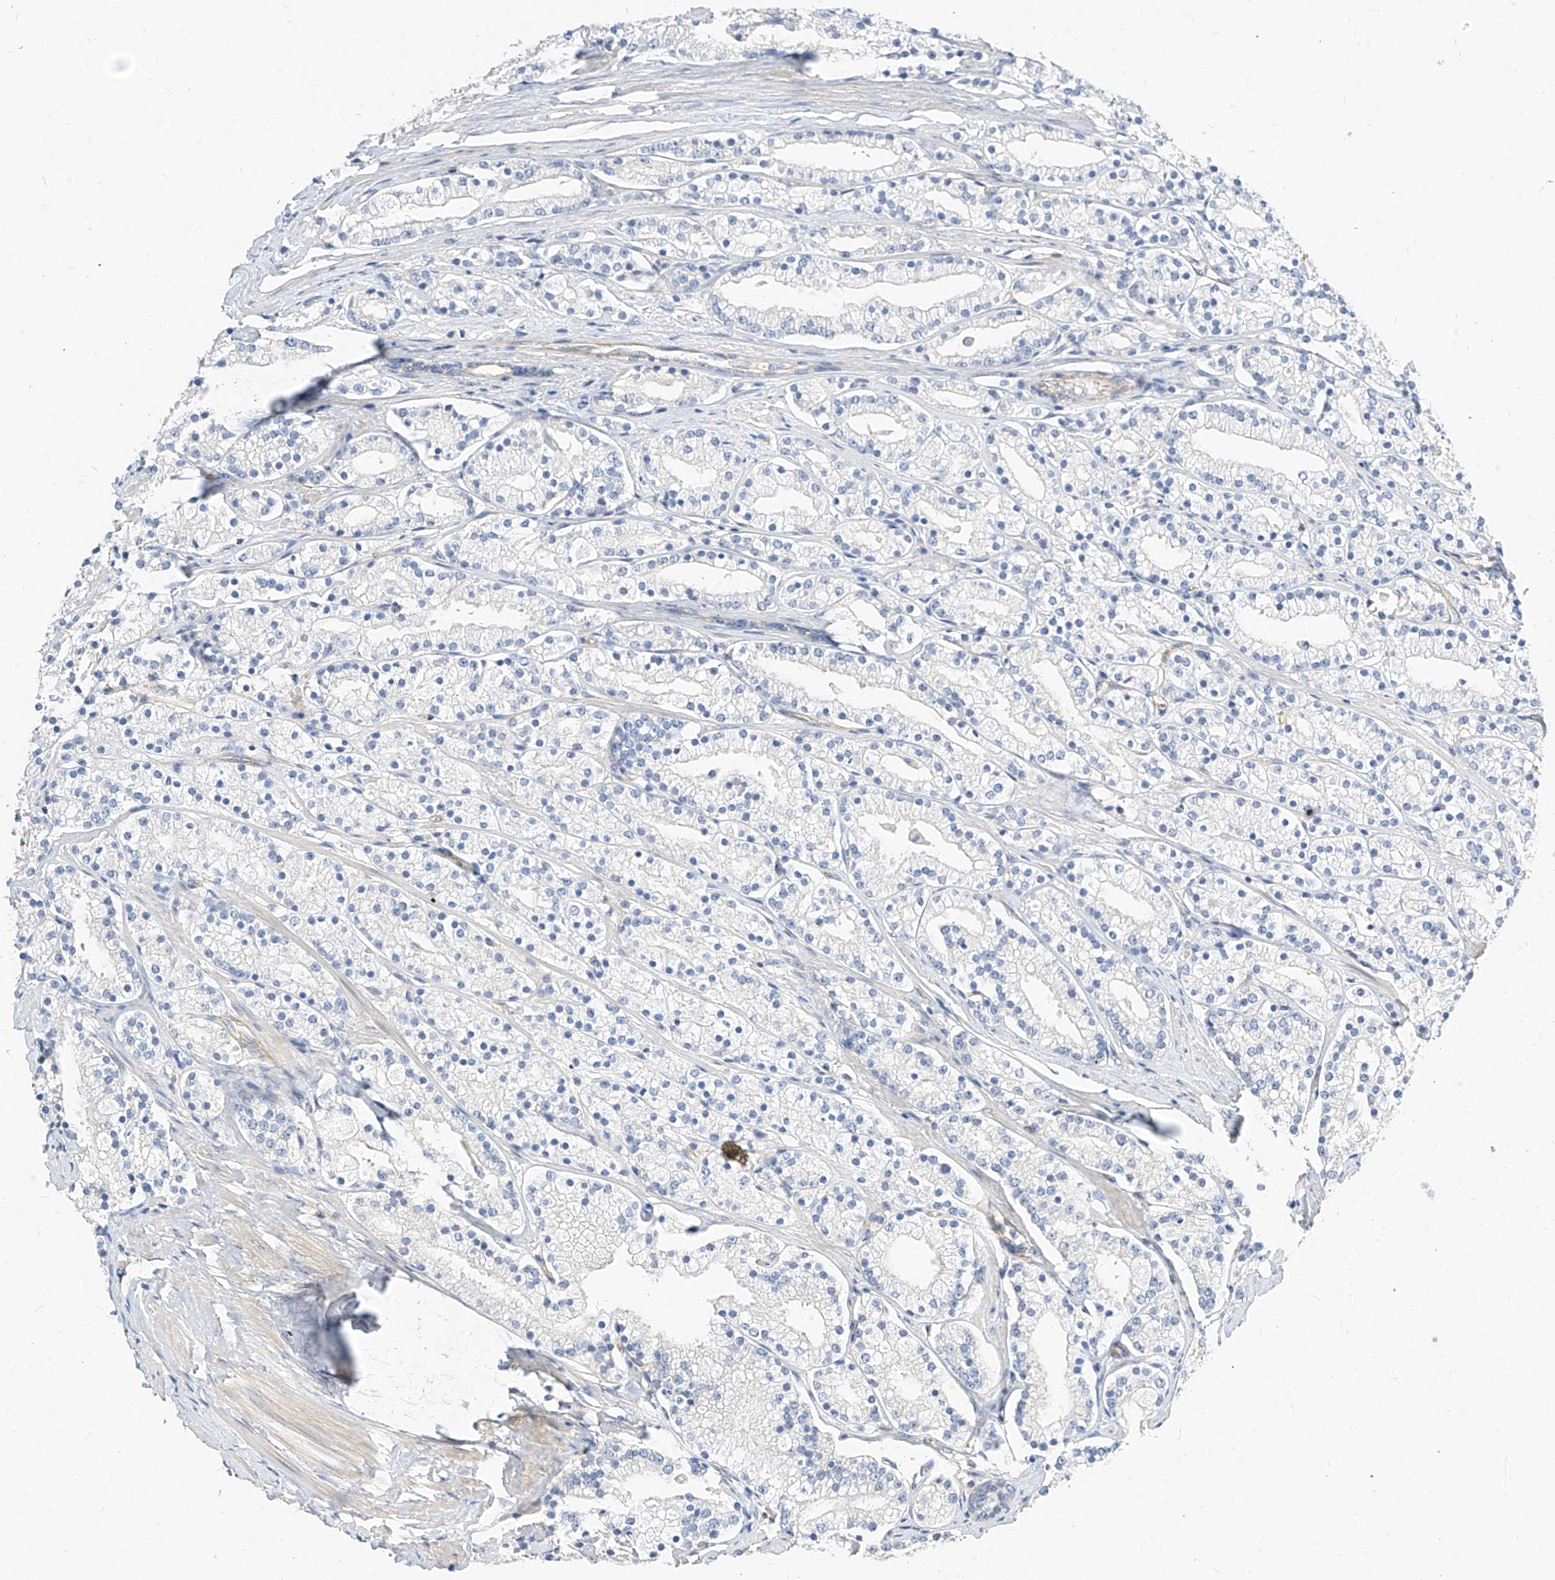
{"staining": {"intensity": "negative", "quantity": "none", "location": "none"}, "tissue": "prostate cancer", "cell_type": "Tumor cells", "image_type": "cancer", "snomed": [{"axis": "morphology", "description": "Adenocarcinoma, High grade"}, {"axis": "topography", "description": "Prostate"}], "caption": "IHC of prostate high-grade adenocarcinoma shows no expression in tumor cells. (Immunohistochemistry (ihc), brightfield microscopy, high magnification).", "gene": "SCGB2A1", "patient": {"sex": "male", "age": 69}}